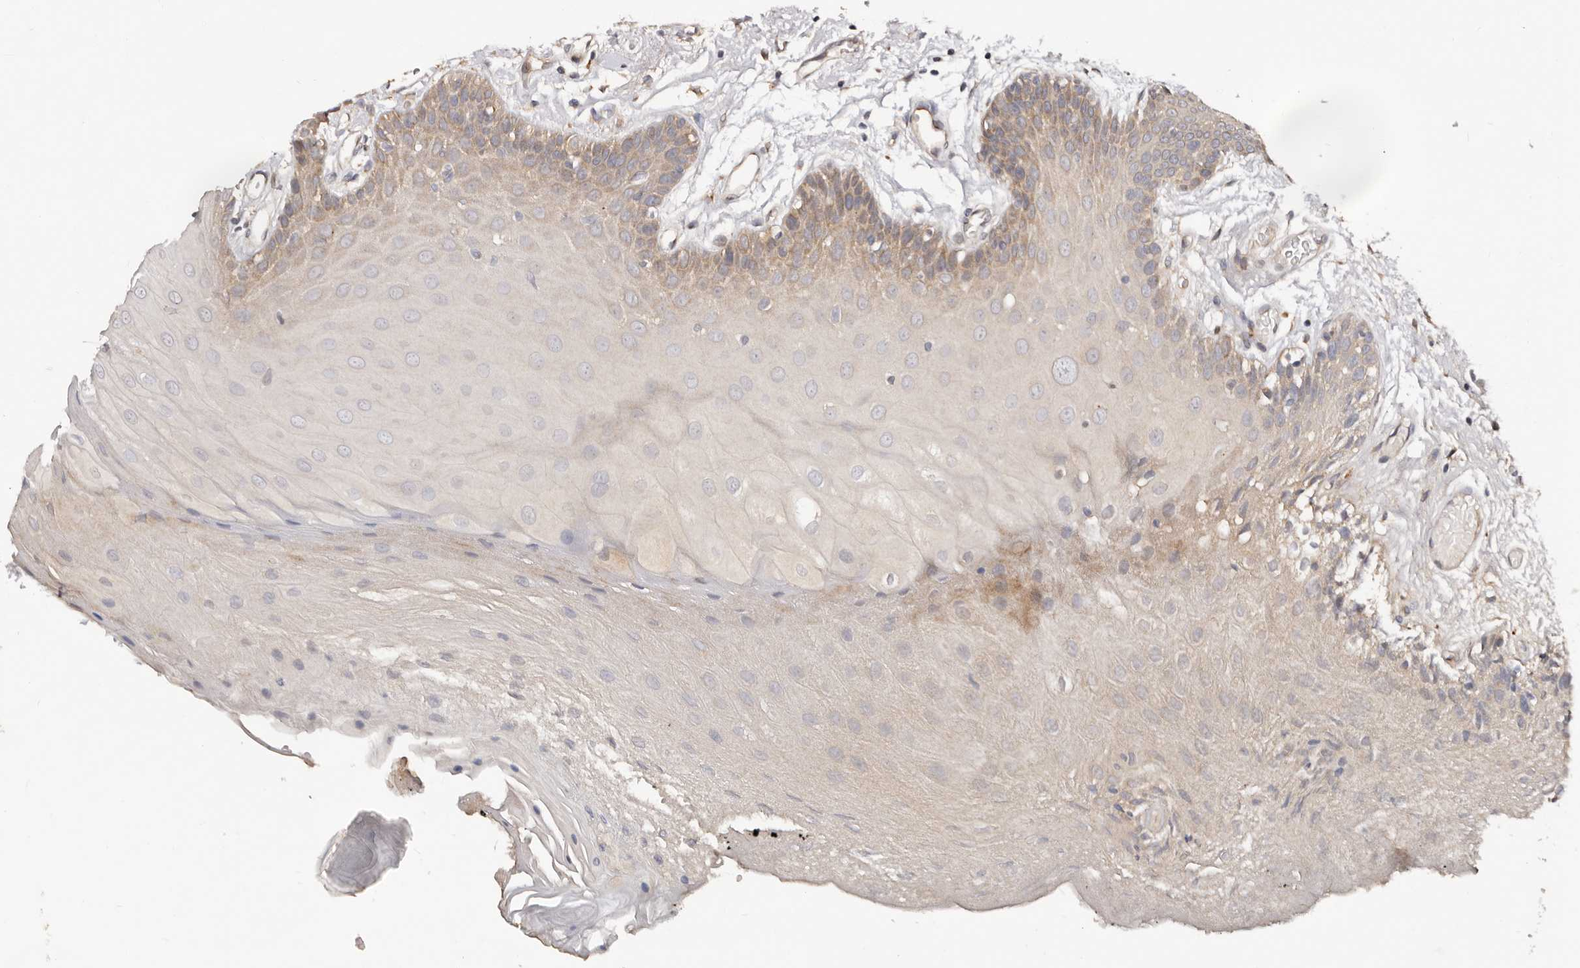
{"staining": {"intensity": "moderate", "quantity": "<25%", "location": "cytoplasmic/membranous"}, "tissue": "oral mucosa", "cell_type": "Squamous epithelial cells", "image_type": "normal", "snomed": [{"axis": "morphology", "description": "Normal tissue, NOS"}, {"axis": "morphology", "description": "Squamous cell carcinoma, NOS"}, {"axis": "topography", "description": "Skeletal muscle"}, {"axis": "topography", "description": "Oral tissue"}, {"axis": "topography", "description": "Salivary gland"}, {"axis": "topography", "description": "Head-Neck"}], "caption": "Protein staining exhibits moderate cytoplasmic/membranous staining in approximately <25% of squamous epithelial cells in unremarkable oral mucosa.", "gene": "DACT2", "patient": {"sex": "male", "age": 54}}